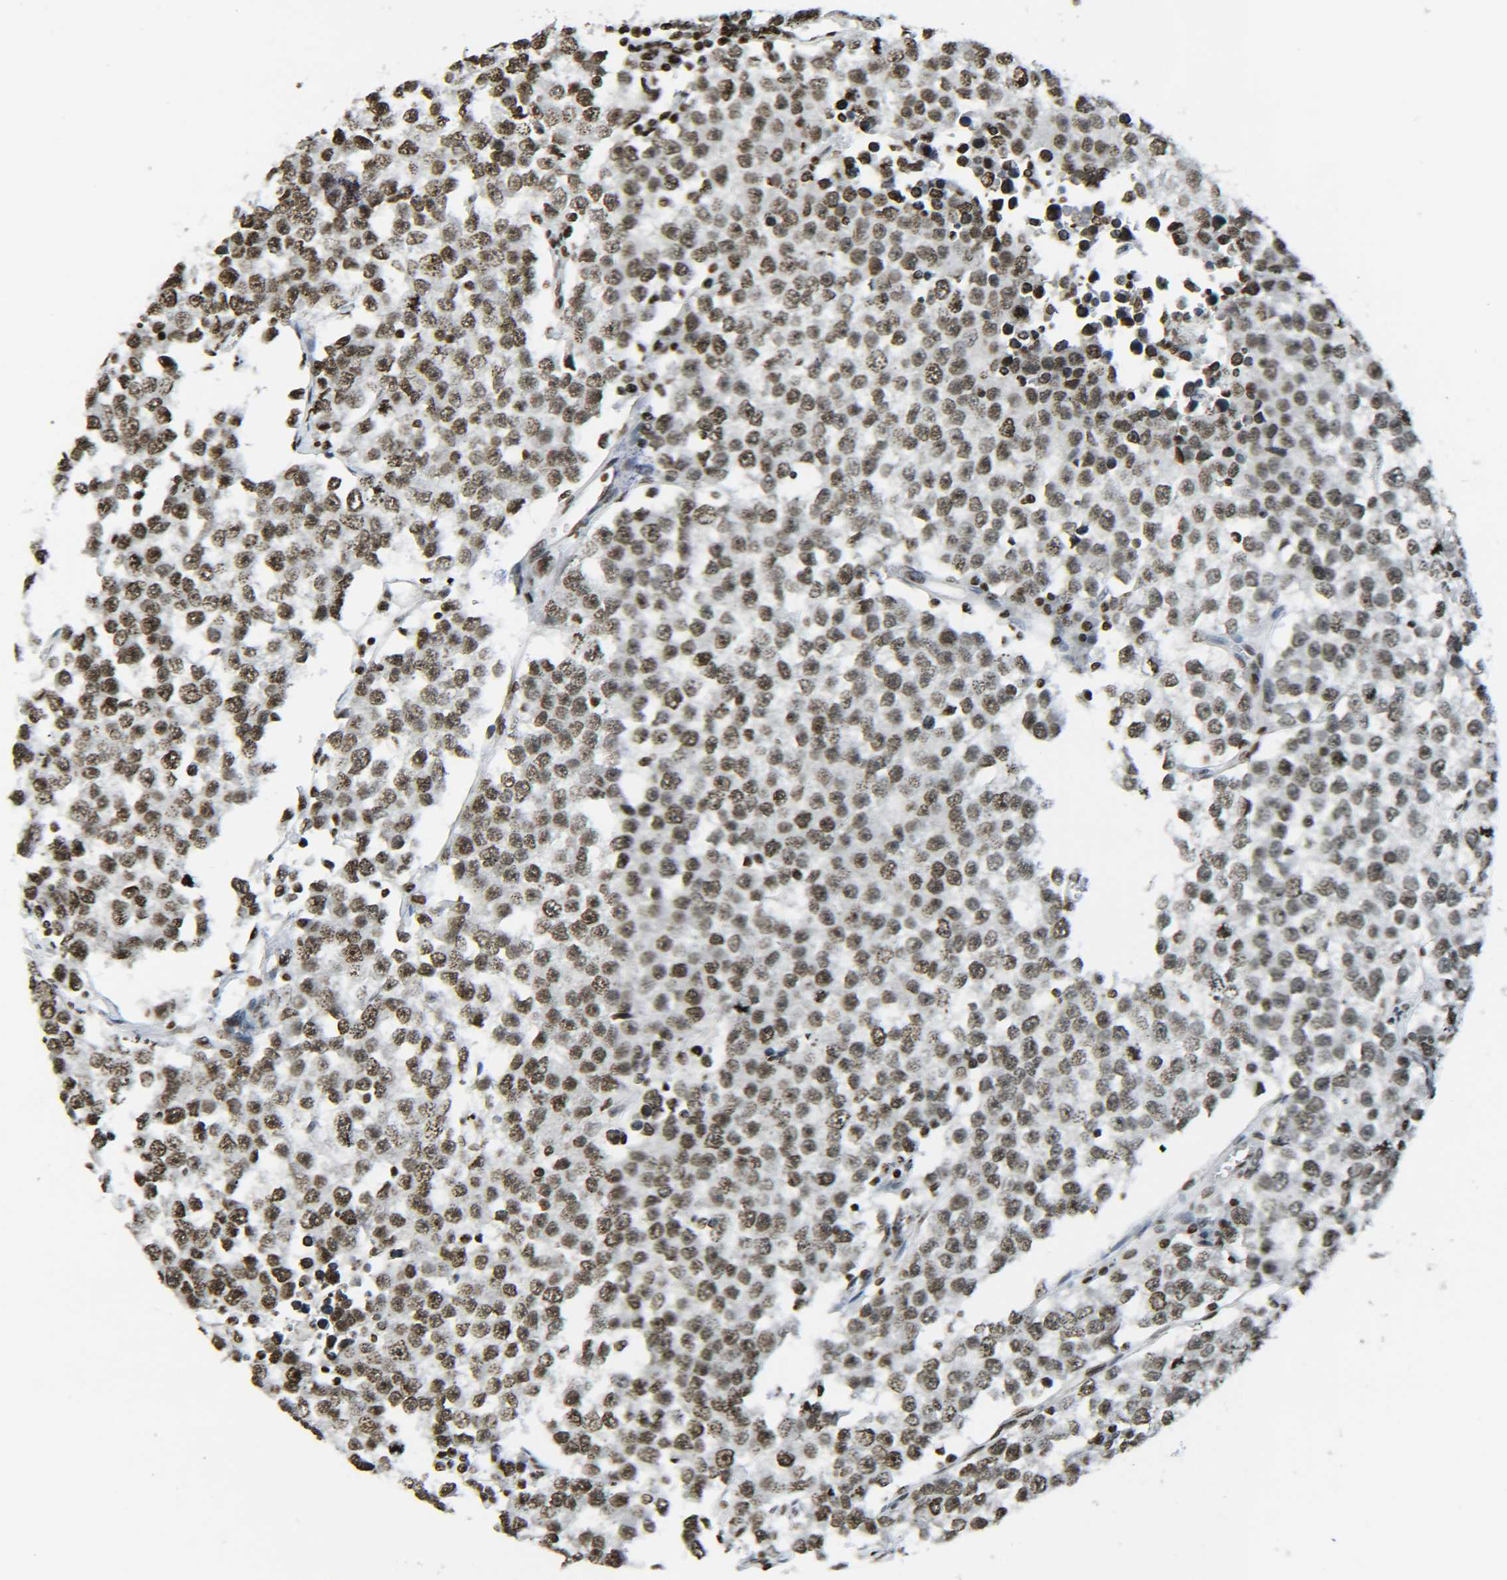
{"staining": {"intensity": "moderate", "quantity": ">75%", "location": "nuclear"}, "tissue": "testis cancer", "cell_type": "Tumor cells", "image_type": "cancer", "snomed": [{"axis": "morphology", "description": "Seminoma, NOS"}, {"axis": "morphology", "description": "Carcinoma, Embryonal, NOS"}, {"axis": "topography", "description": "Testis"}], "caption": "High-power microscopy captured an IHC photomicrograph of testis cancer (embryonal carcinoma), revealing moderate nuclear expression in approximately >75% of tumor cells. The staining was performed using DAB to visualize the protein expression in brown, while the nuclei were stained in blue with hematoxylin (Magnification: 20x).", "gene": "H4C16", "patient": {"sex": "male", "age": 52}}